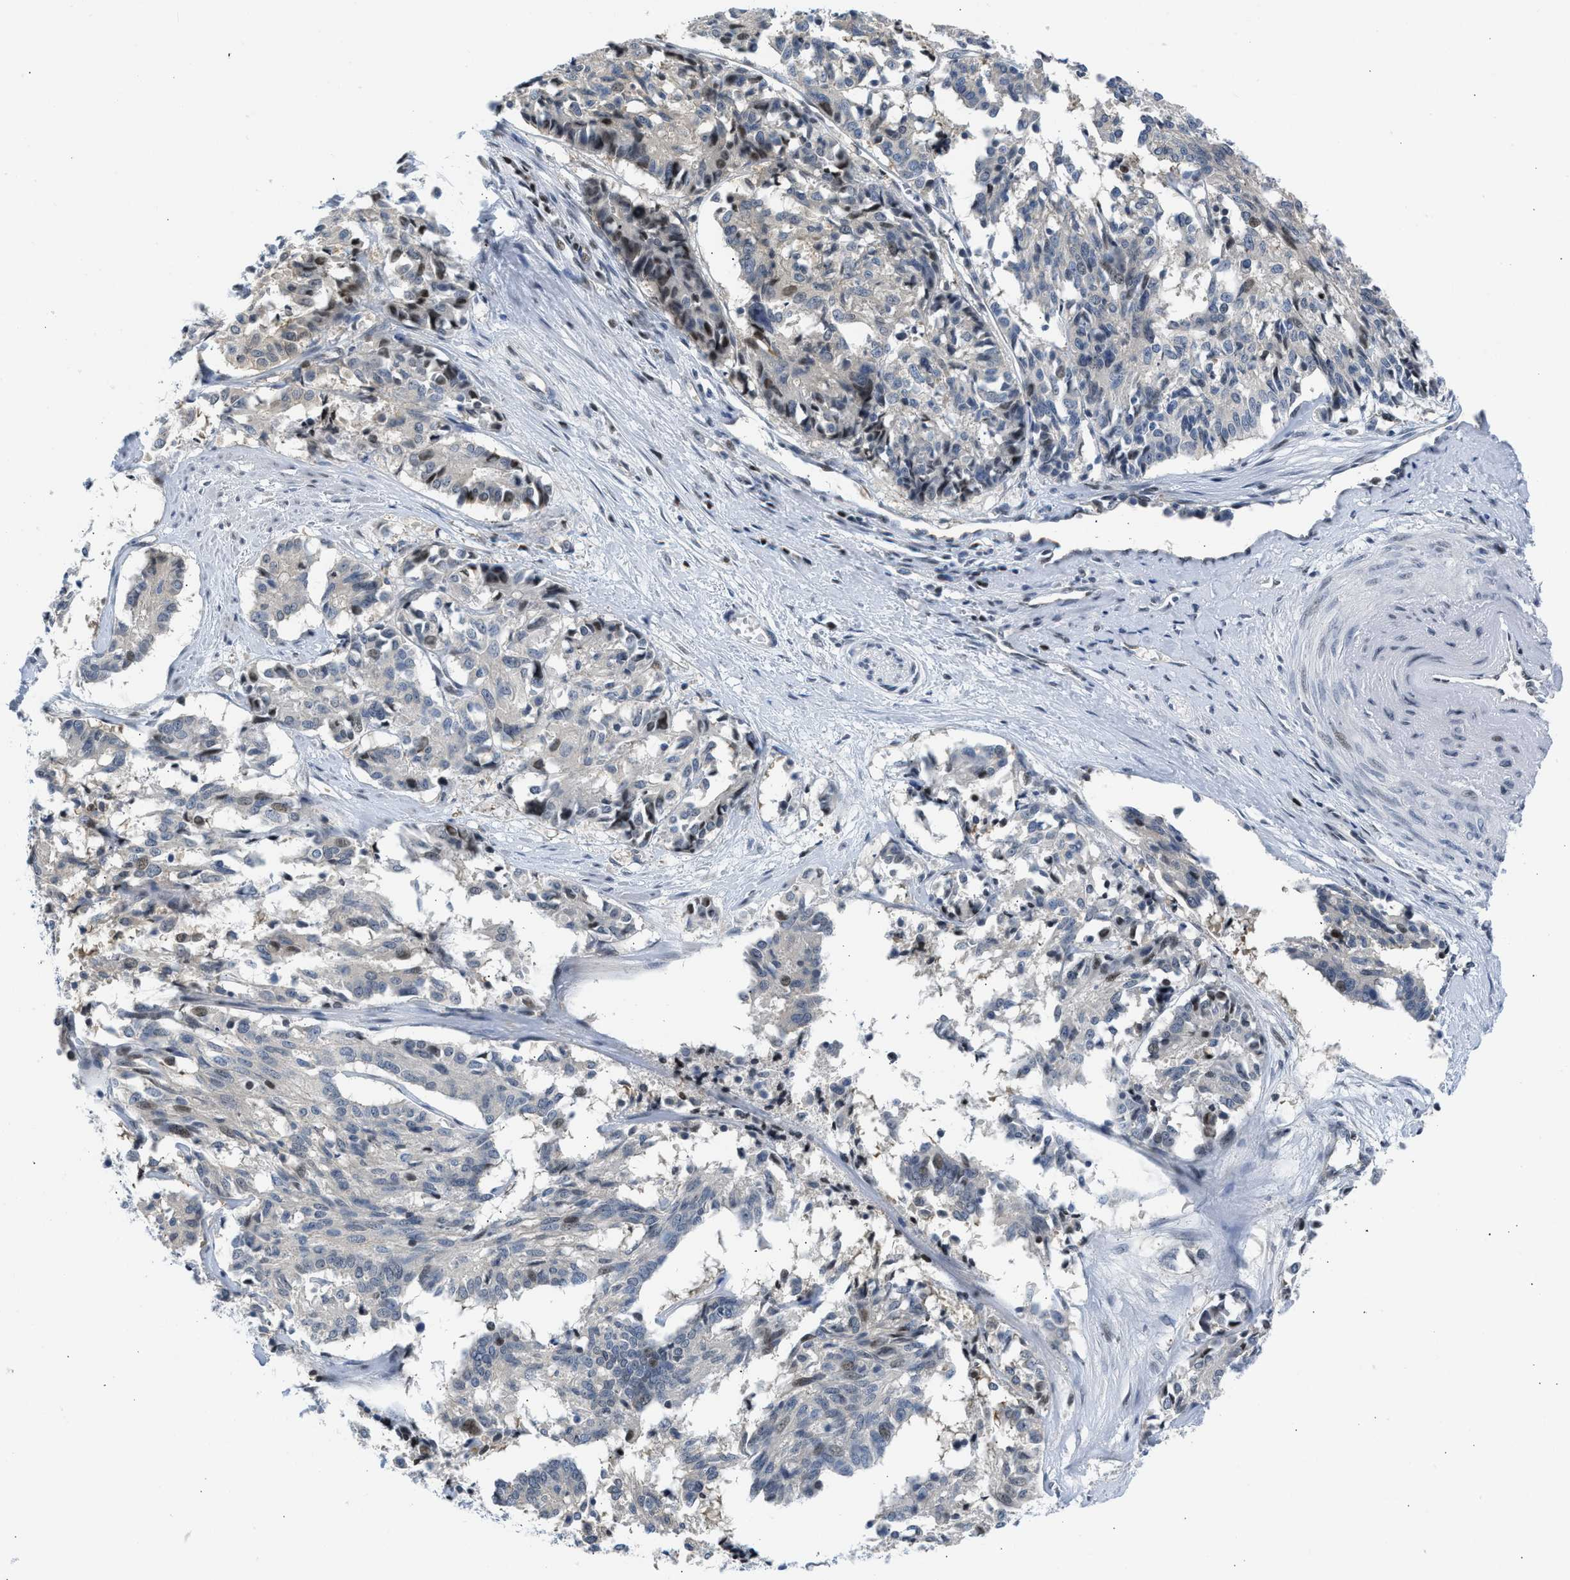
{"staining": {"intensity": "moderate", "quantity": "<25%", "location": "nuclear"}, "tissue": "cervical cancer", "cell_type": "Tumor cells", "image_type": "cancer", "snomed": [{"axis": "morphology", "description": "Squamous cell carcinoma, NOS"}, {"axis": "topography", "description": "Cervix"}], "caption": "Moderate nuclear protein staining is appreciated in approximately <25% of tumor cells in cervical squamous cell carcinoma.", "gene": "OLIG3", "patient": {"sex": "female", "age": 35}}